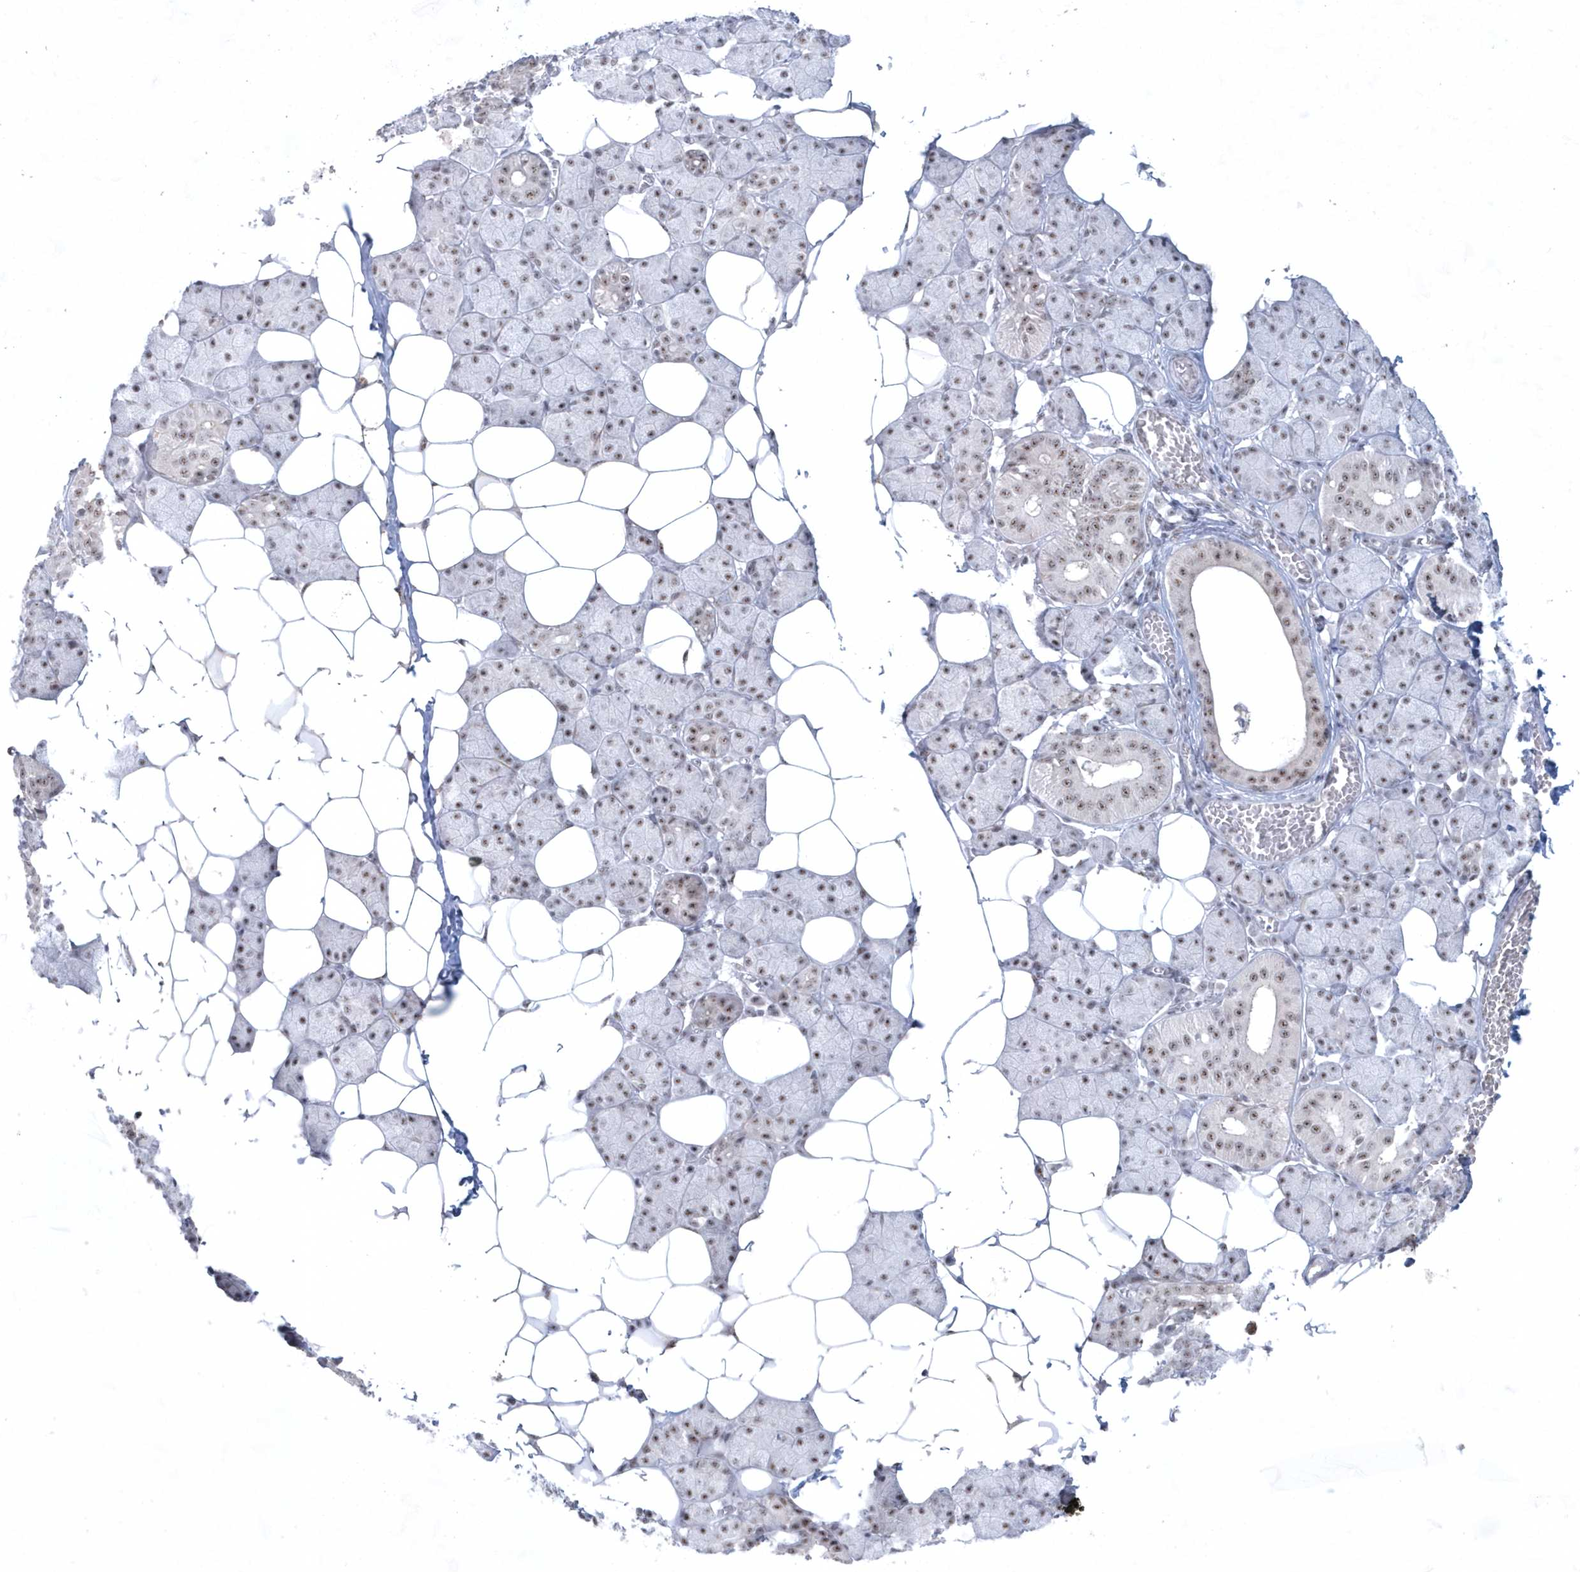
{"staining": {"intensity": "weak", "quantity": "25%-75%", "location": "nuclear"}, "tissue": "salivary gland", "cell_type": "Glandular cells", "image_type": "normal", "snomed": [{"axis": "morphology", "description": "Normal tissue, NOS"}, {"axis": "topography", "description": "Salivary gland"}], "caption": "Protein staining of normal salivary gland displays weak nuclear staining in approximately 25%-75% of glandular cells. The staining was performed using DAB to visualize the protein expression in brown, while the nuclei were stained in blue with hematoxylin (Magnification: 20x).", "gene": "KDM6B", "patient": {"sex": "female", "age": 33}}